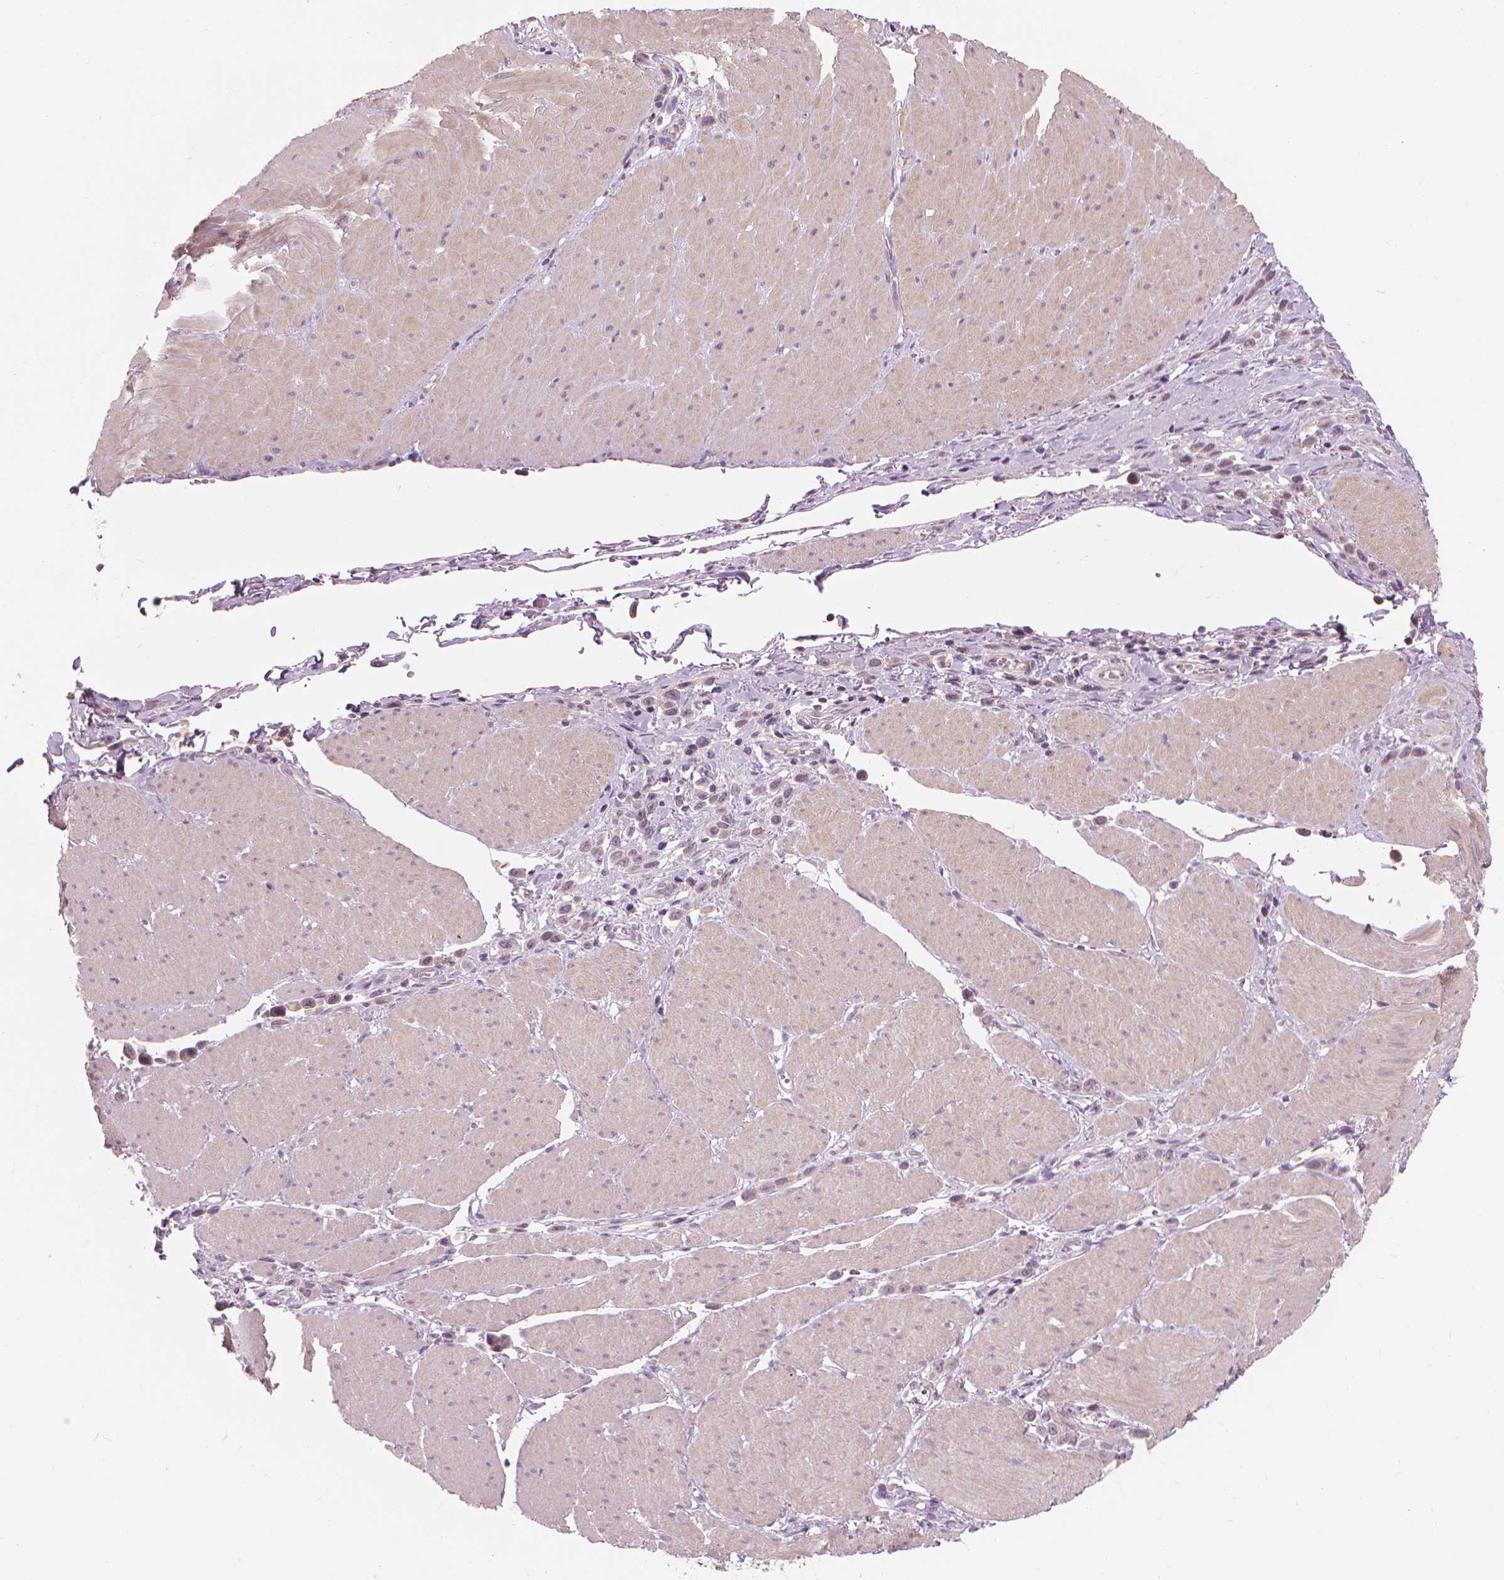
{"staining": {"intensity": "weak", "quantity": "<25%", "location": "cytoplasmic/membranous"}, "tissue": "stomach cancer", "cell_type": "Tumor cells", "image_type": "cancer", "snomed": [{"axis": "morphology", "description": "Adenocarcinoma, NOS"}, {"axis": "topography", "description": "Stomach"}], "caption": "Immunohistochemistry (IHC) image of adenocarcinoma (stomach) stained for a protein (brown), which reveals no expression in tumor cells.", "gene": "SAXO2", "patient": {"sex": "male", "age": 47}}